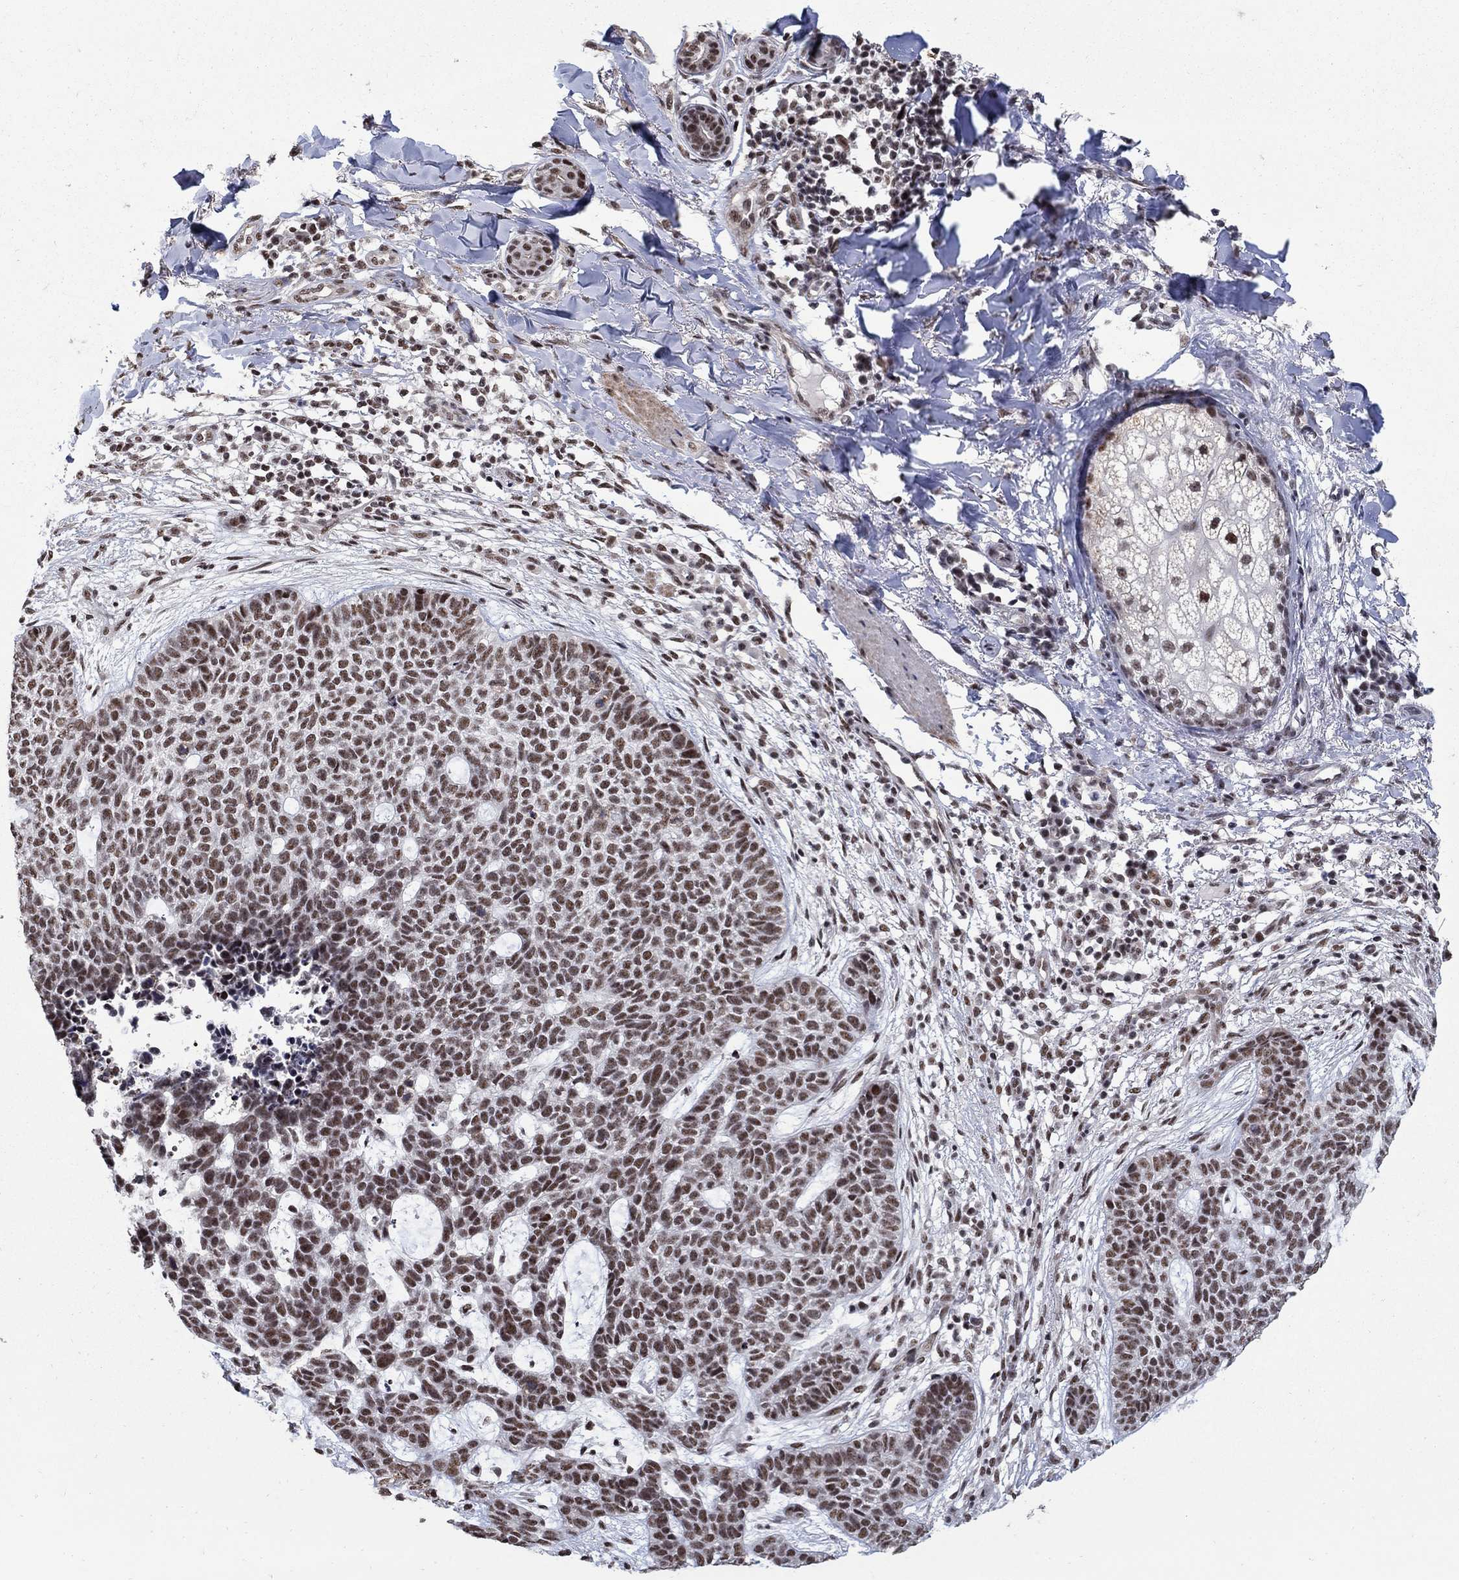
{"staining": {"intensity": "moderate", "quantity": ">75%", "location": "nuclear"}, "tissue": "skin cancer", "cell_type": "Tumor cells", "image_type": "cancer", "snomed": [{"axis": "morphology", "description": "Squamous cell carcinoma, NOS"}, {"axis": "topography", "description": "Skin"}], "caption": "Skin cancer (squamous cell carcinoma) stained with IHC demonstrates moderate nuclear expression in about >75% of tumor cells. (DAB IHC with brightfield microscopy, high magnification).", "gene": "PNISR", "patient": {"sex": "male", "age": 88}}